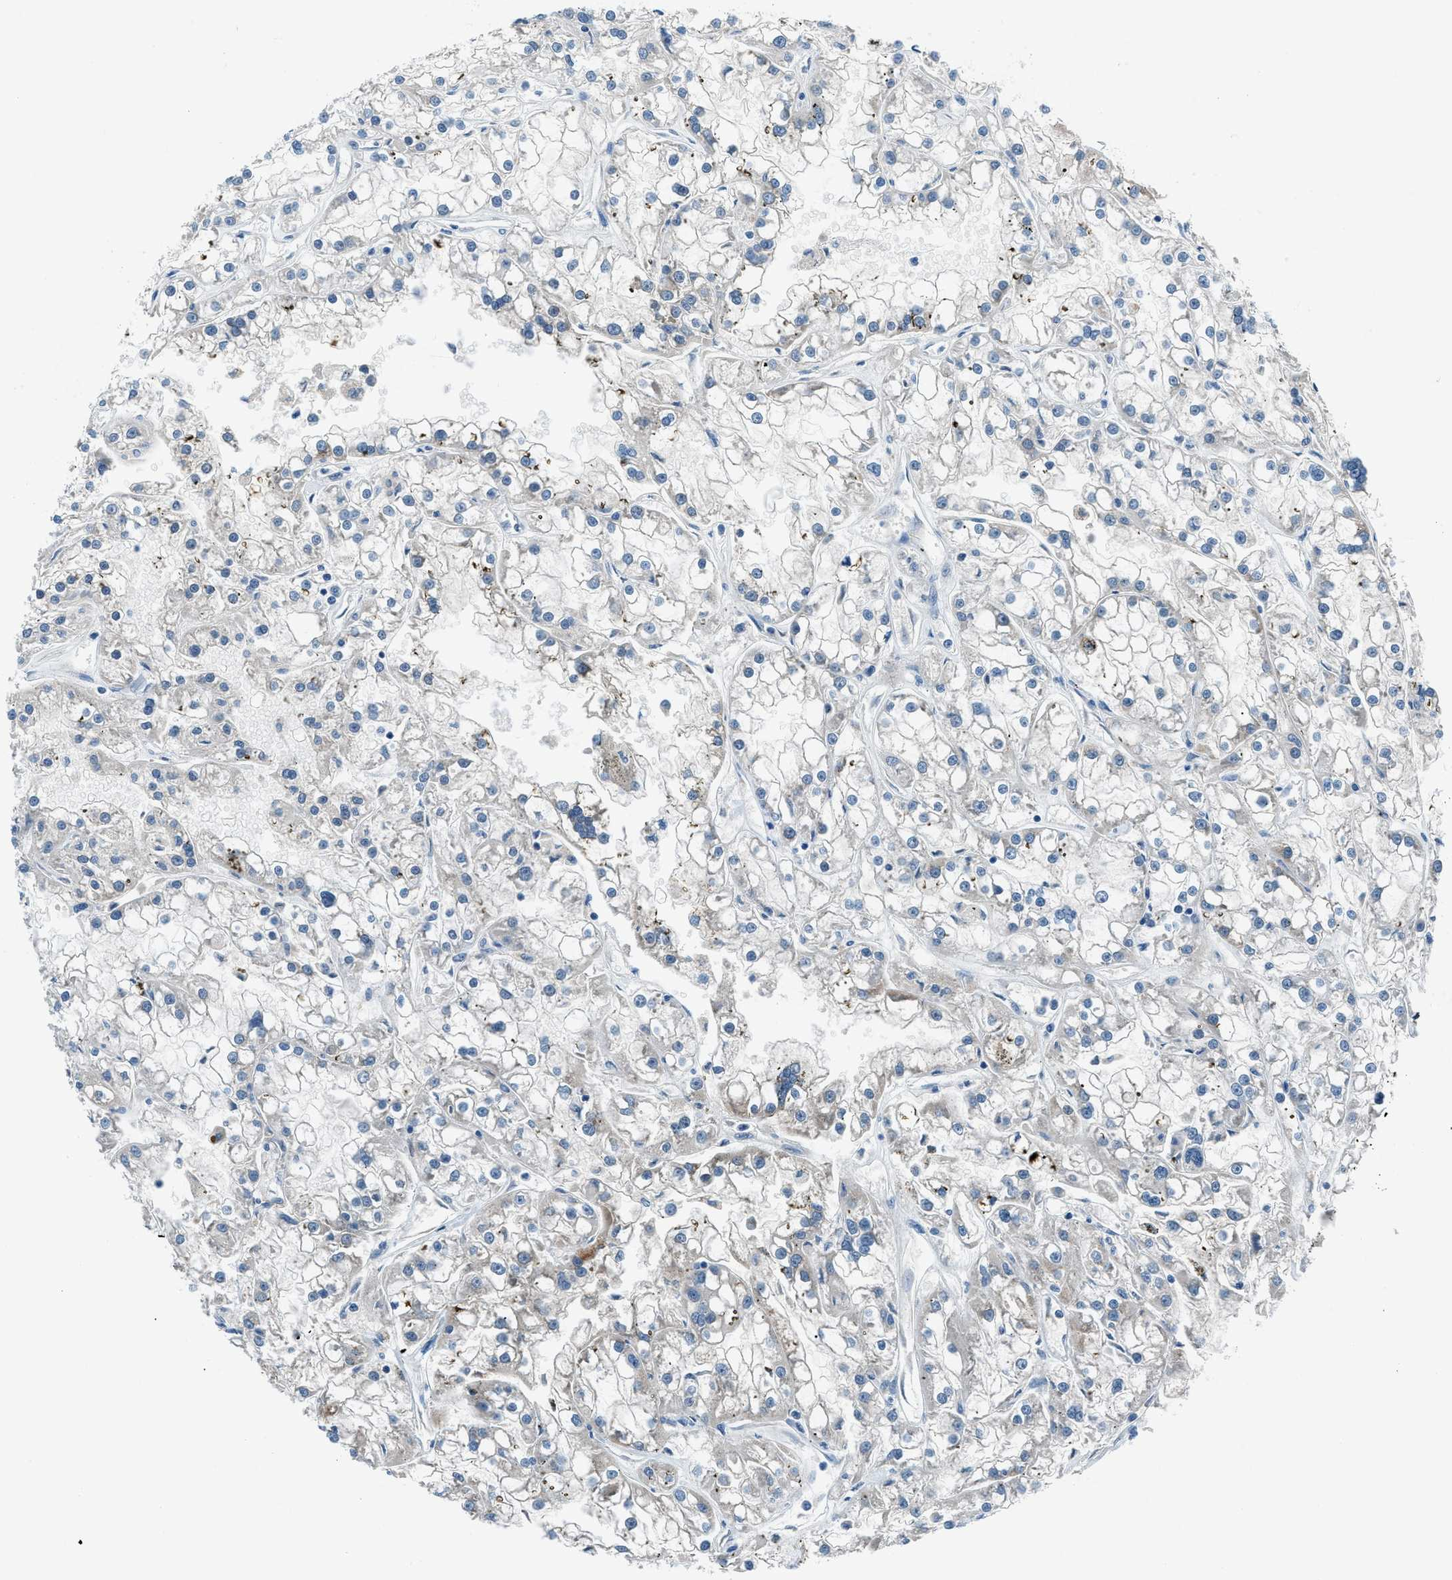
{"staining": {"intensity": "negative", "quantity": "none", "location": "none"}, "tissue": "renal cancer", "cell_type": "Tumor cells", "image_type": "cancer", "snomed": [{"axis": "morphology", "description": "Adenocarcinoma, NOS"}, {"axis": "topography", "description": "Kidney"}], "caption": "Immunohistochemical staining of adenocarcinoma (renal) shows no significant expression in tumor cells.", "gene": "ACP1", "patient": {"sex": "female", "age": 52}}